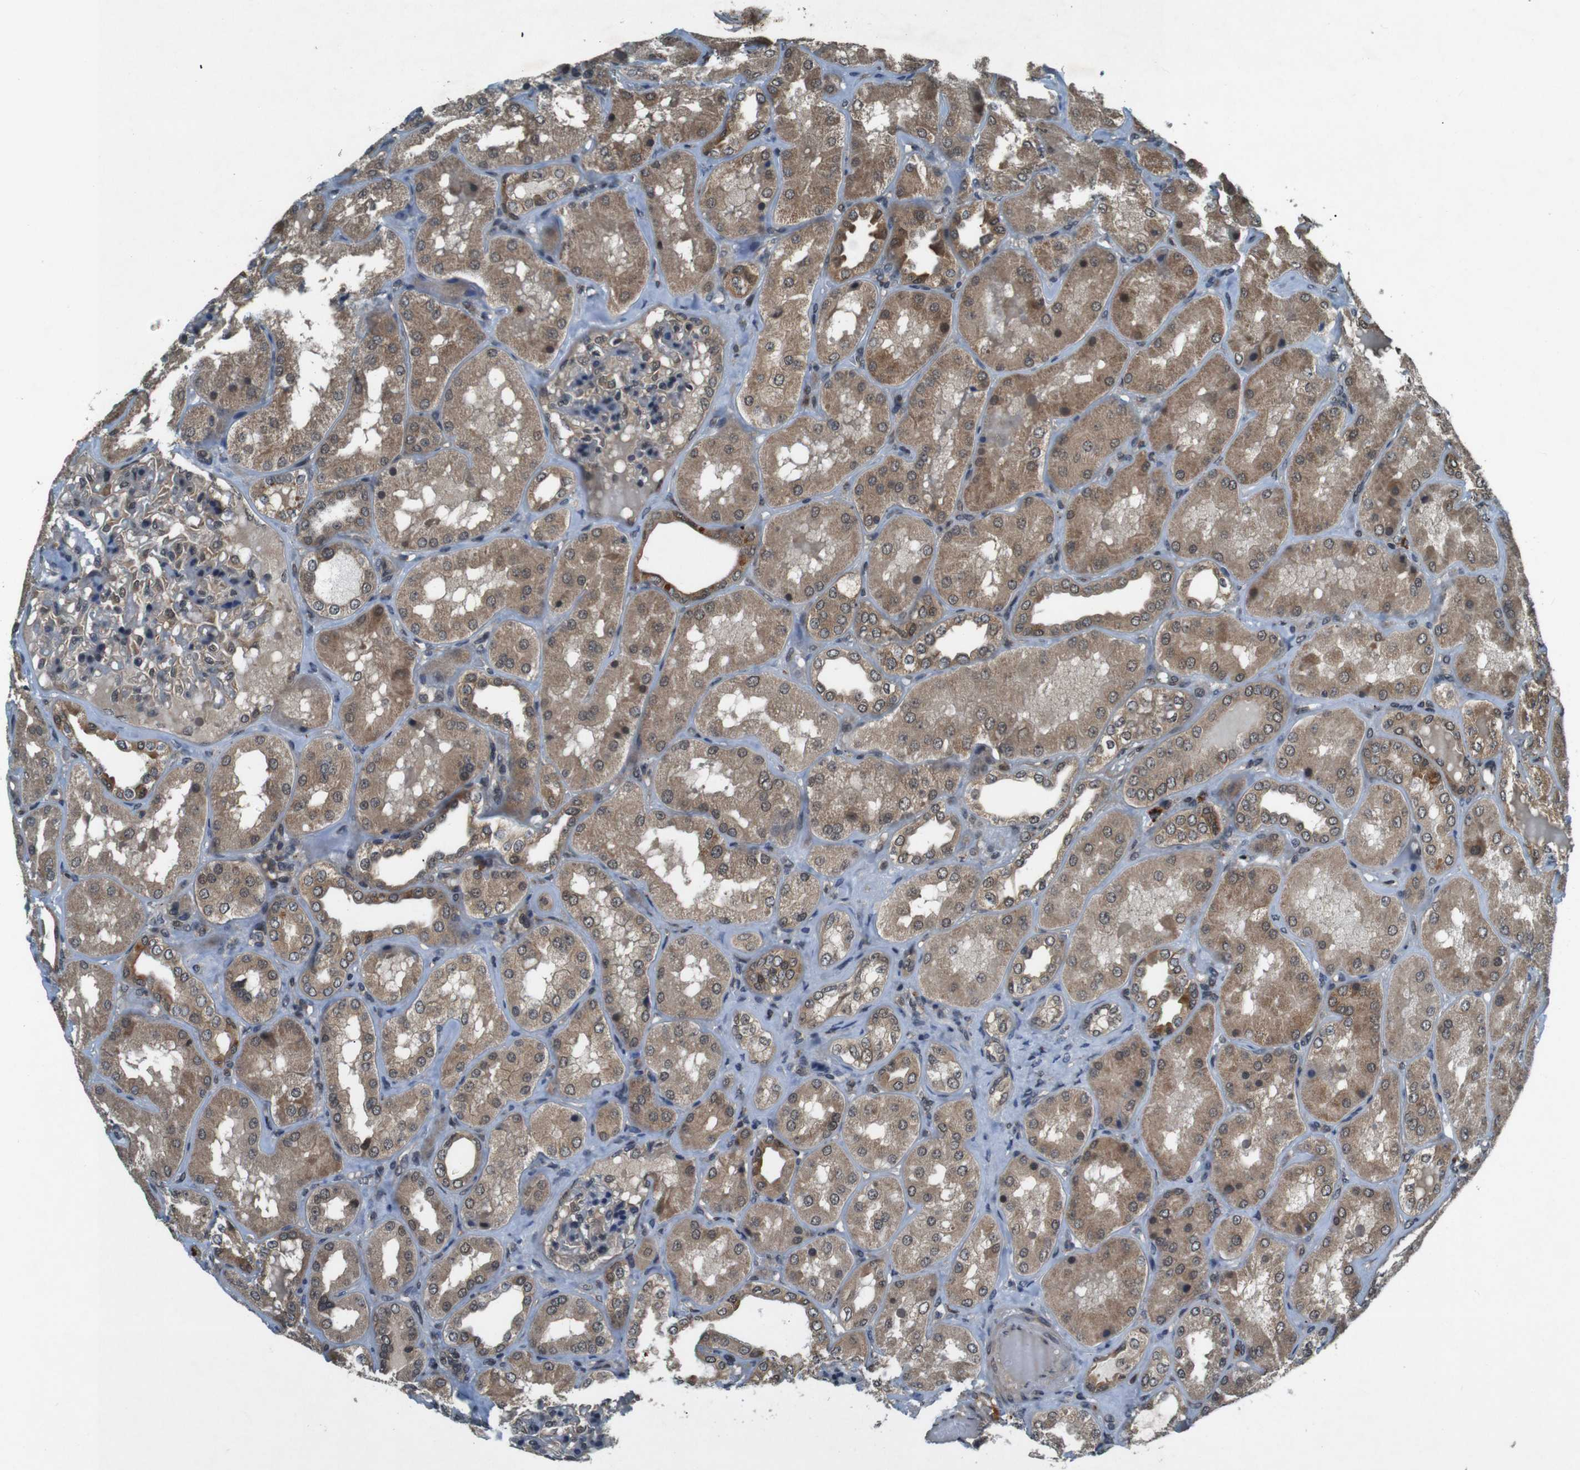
{"staining": {"intensity": "weak", "quantity": "25%-75%", "location": "nuclear"}, "tissue": "kidney", "cell_type": "Cells in glomeruli", "image_type": "normal", "snomed": [{"axis": "morphology", "description": "Normal tissue, NOS"}, {"axis": "topography", "description": "Kidney"}], "caption": "Kidney stained with DAB (3,3'-diaminobenzidine) immunohistochemistry displays low levels of weak nuclear staining in about 25%-75% of cells in glomeruli. Nuclei are stained in blue.", "gene": "SOCS1", "patient": {"sex": "female", "age": 56}}